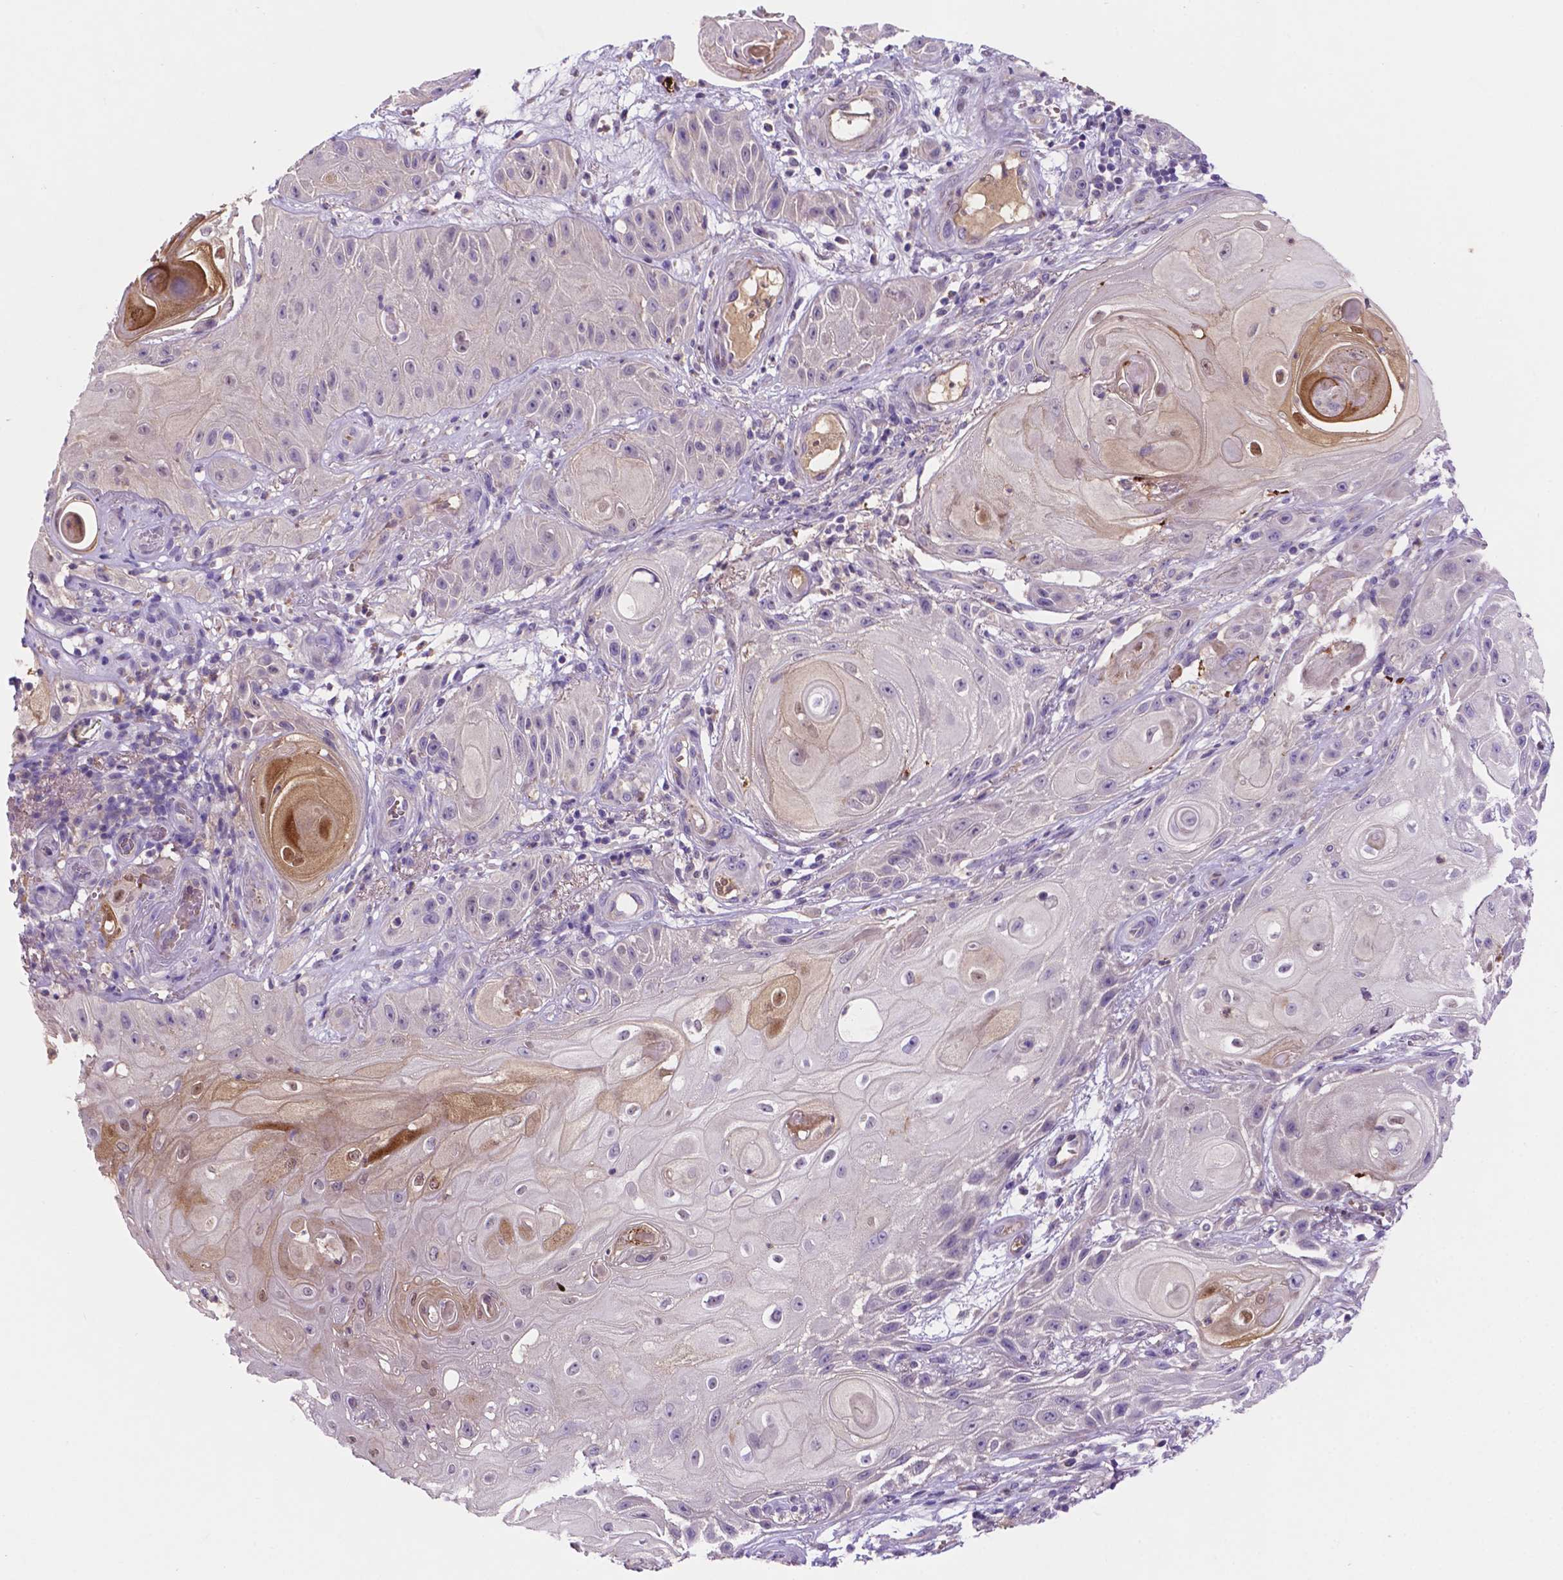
{"staining": {"intensity": "negative", "quantity": "none", "location": "none"}, "tissue": "skin cancer", "cell_type": "Tumor cells", "image_type": "cancer", "snomed": [{"axis": "morphology", "description": "Squamous cell carcinoma, NOS"}, {"axis": "topography", "description": "Skin"}], "caption": "Immunohistochemistry (IHC) micrograph of skin cancer stained for a protein (brown), which shows no staining in tumor cells.", "gene": "TM4SF20", "patient": {"sex": "male", "age": 62}}